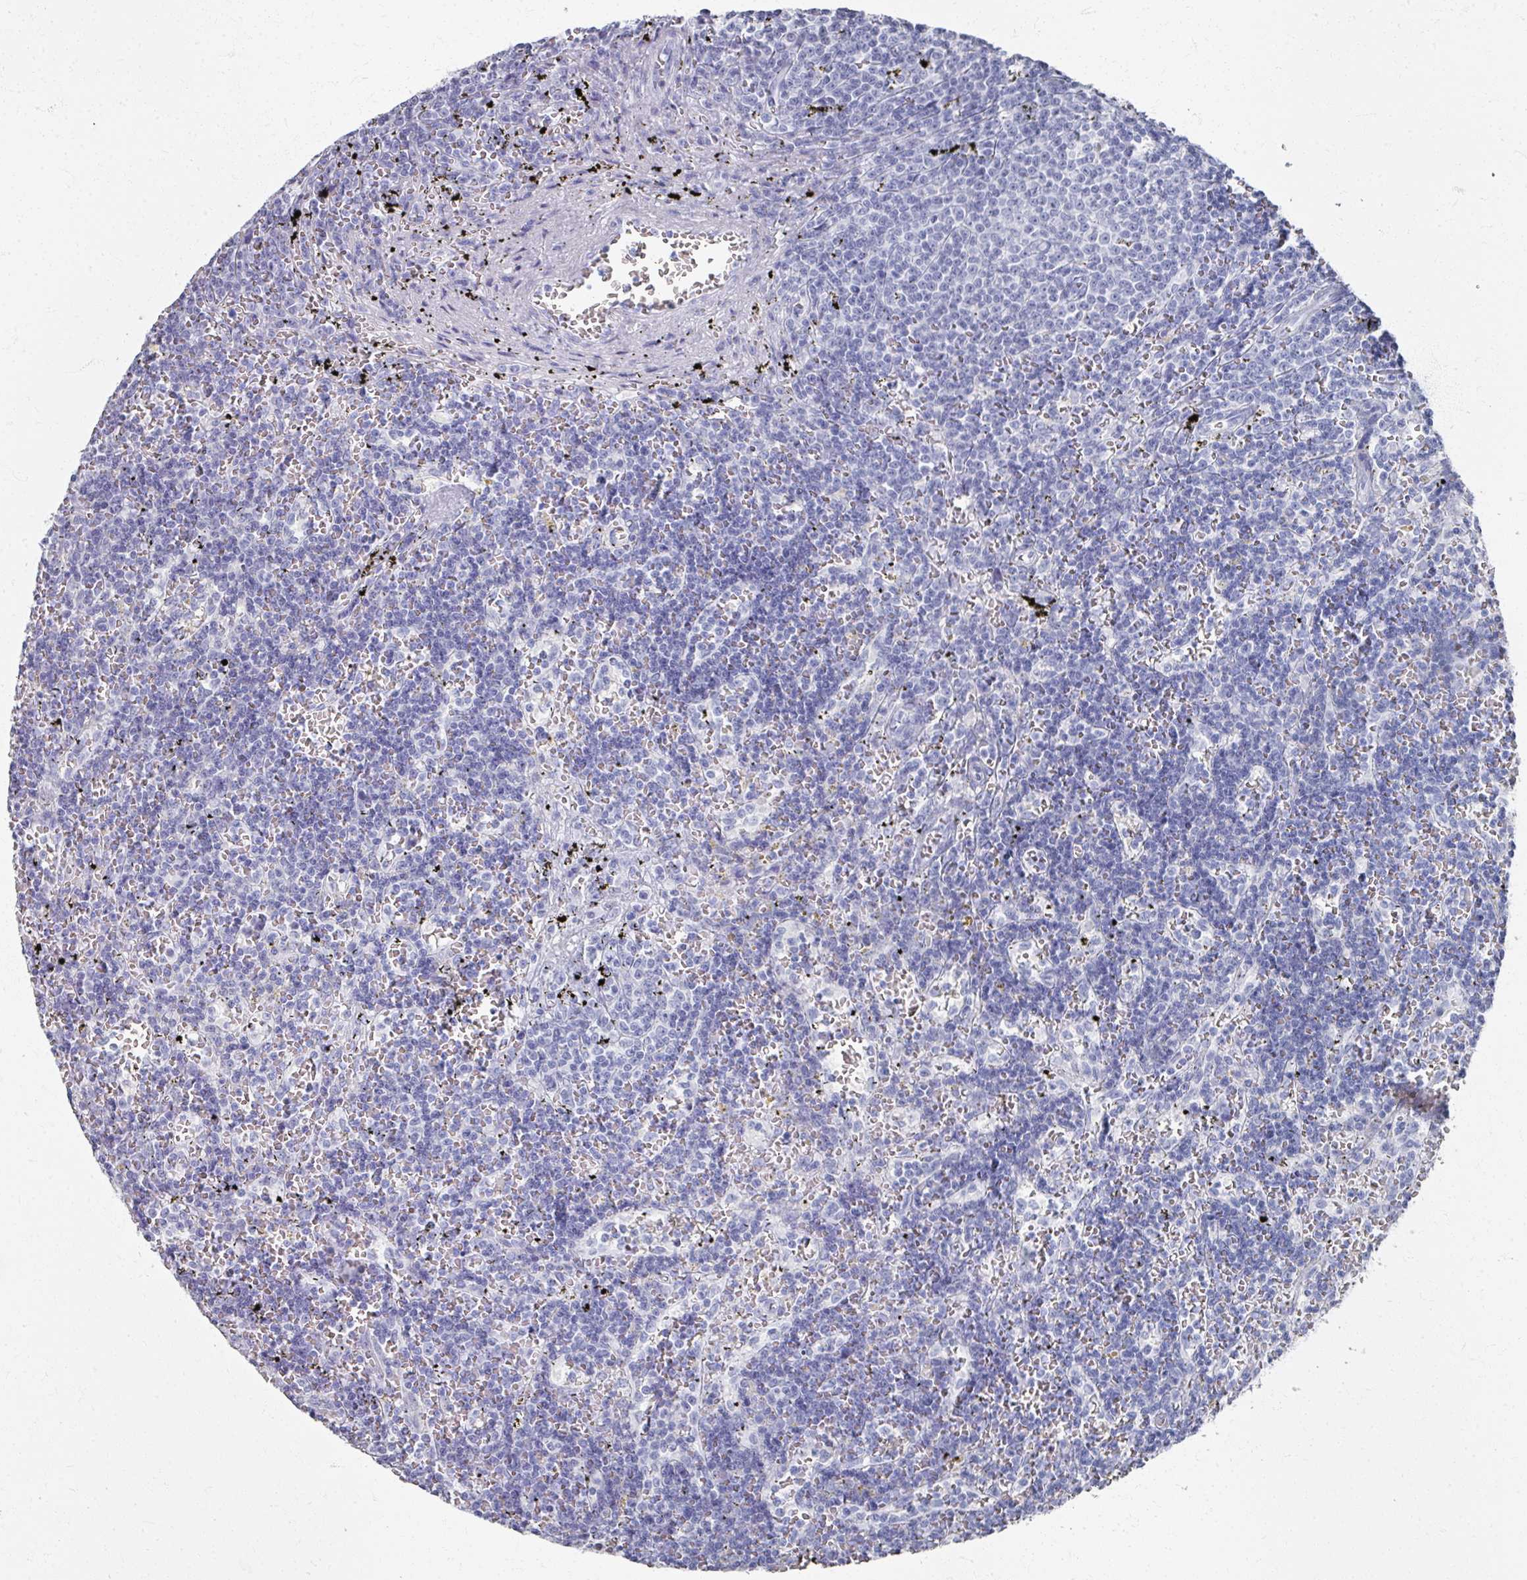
{"staining": {"intensity": "negative", "quantity": "none", "location": "none"}, "tissue": "lymphoma", "cell_type": "Tumor cells", "image_type": "cancer", "snomed": [{"axis": "morphology", "description": "Malignant lymphoma, non-Hodgkin's type, Low grade"}, {"axis": "topography", "description": "Spleen"}], "caption": "Immunohistochemical staining of human low-grade malignant lymphoma, non-Hodgkin's type displays no significant expression in tumor cells.", "gene": "PSKH1", "patient": {"sex": "male", "age": 60}}